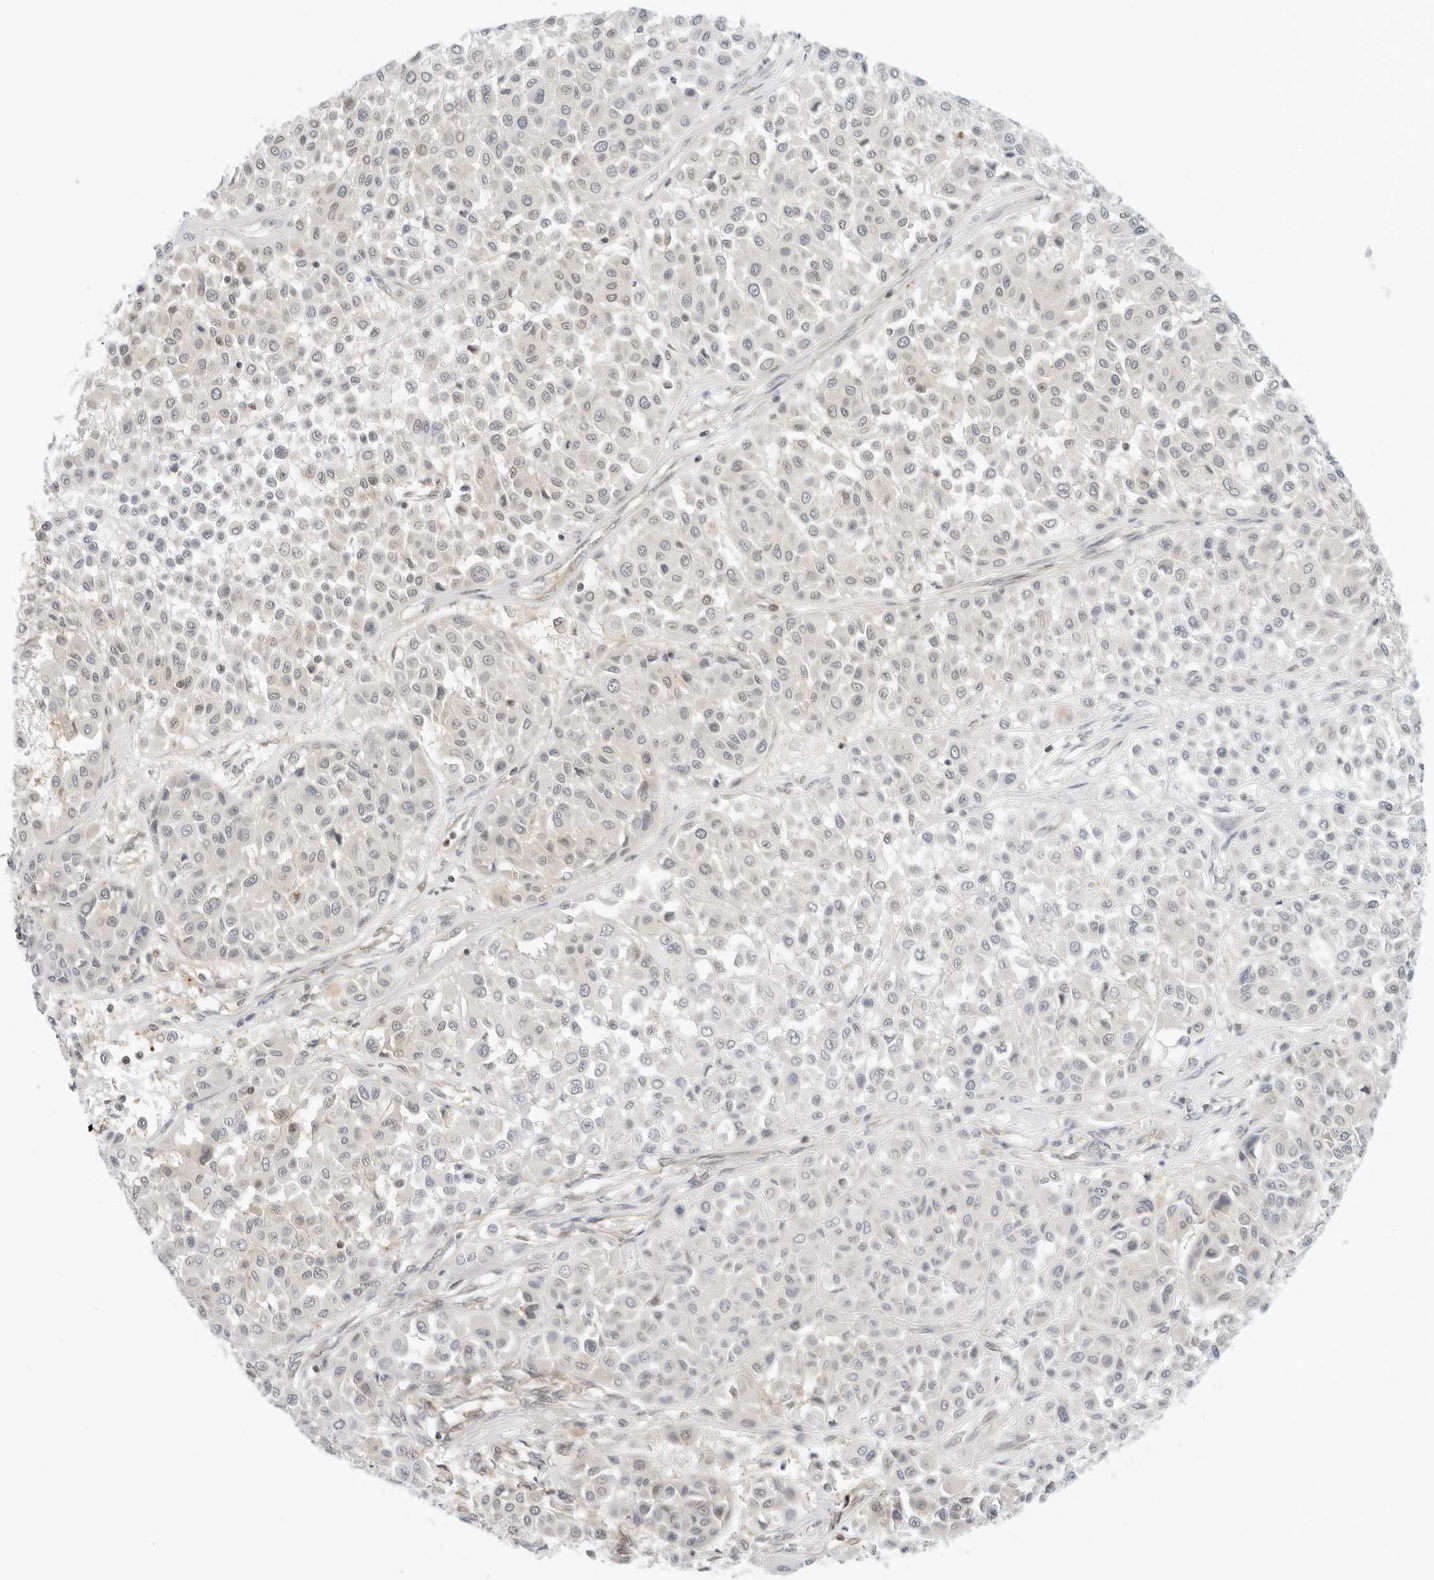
{"staining": {"intensity": "negative", "quantity": "none", "location": "none"}, "tissue": "melanoma", "cell_type": "Tumor cells", "image_type": "cancer", "snomed": [{"axis": "morphology", "description": "Malignant melanoma, Metastatic site"}, {"axis": "topography", "description": "Soft tissue"}], "caption": "The photomicrograph shows no staining of tumor cells in malignant melanoma (metastatic site). (Stains: DAB (3,3'-diaminobenzidine) IHC with hematoxylin counter stain, Microscopy: brightfield microscopy at high magnification).", "gene": "OSCP1", "patient": {"sex": "male", "age": 41}}